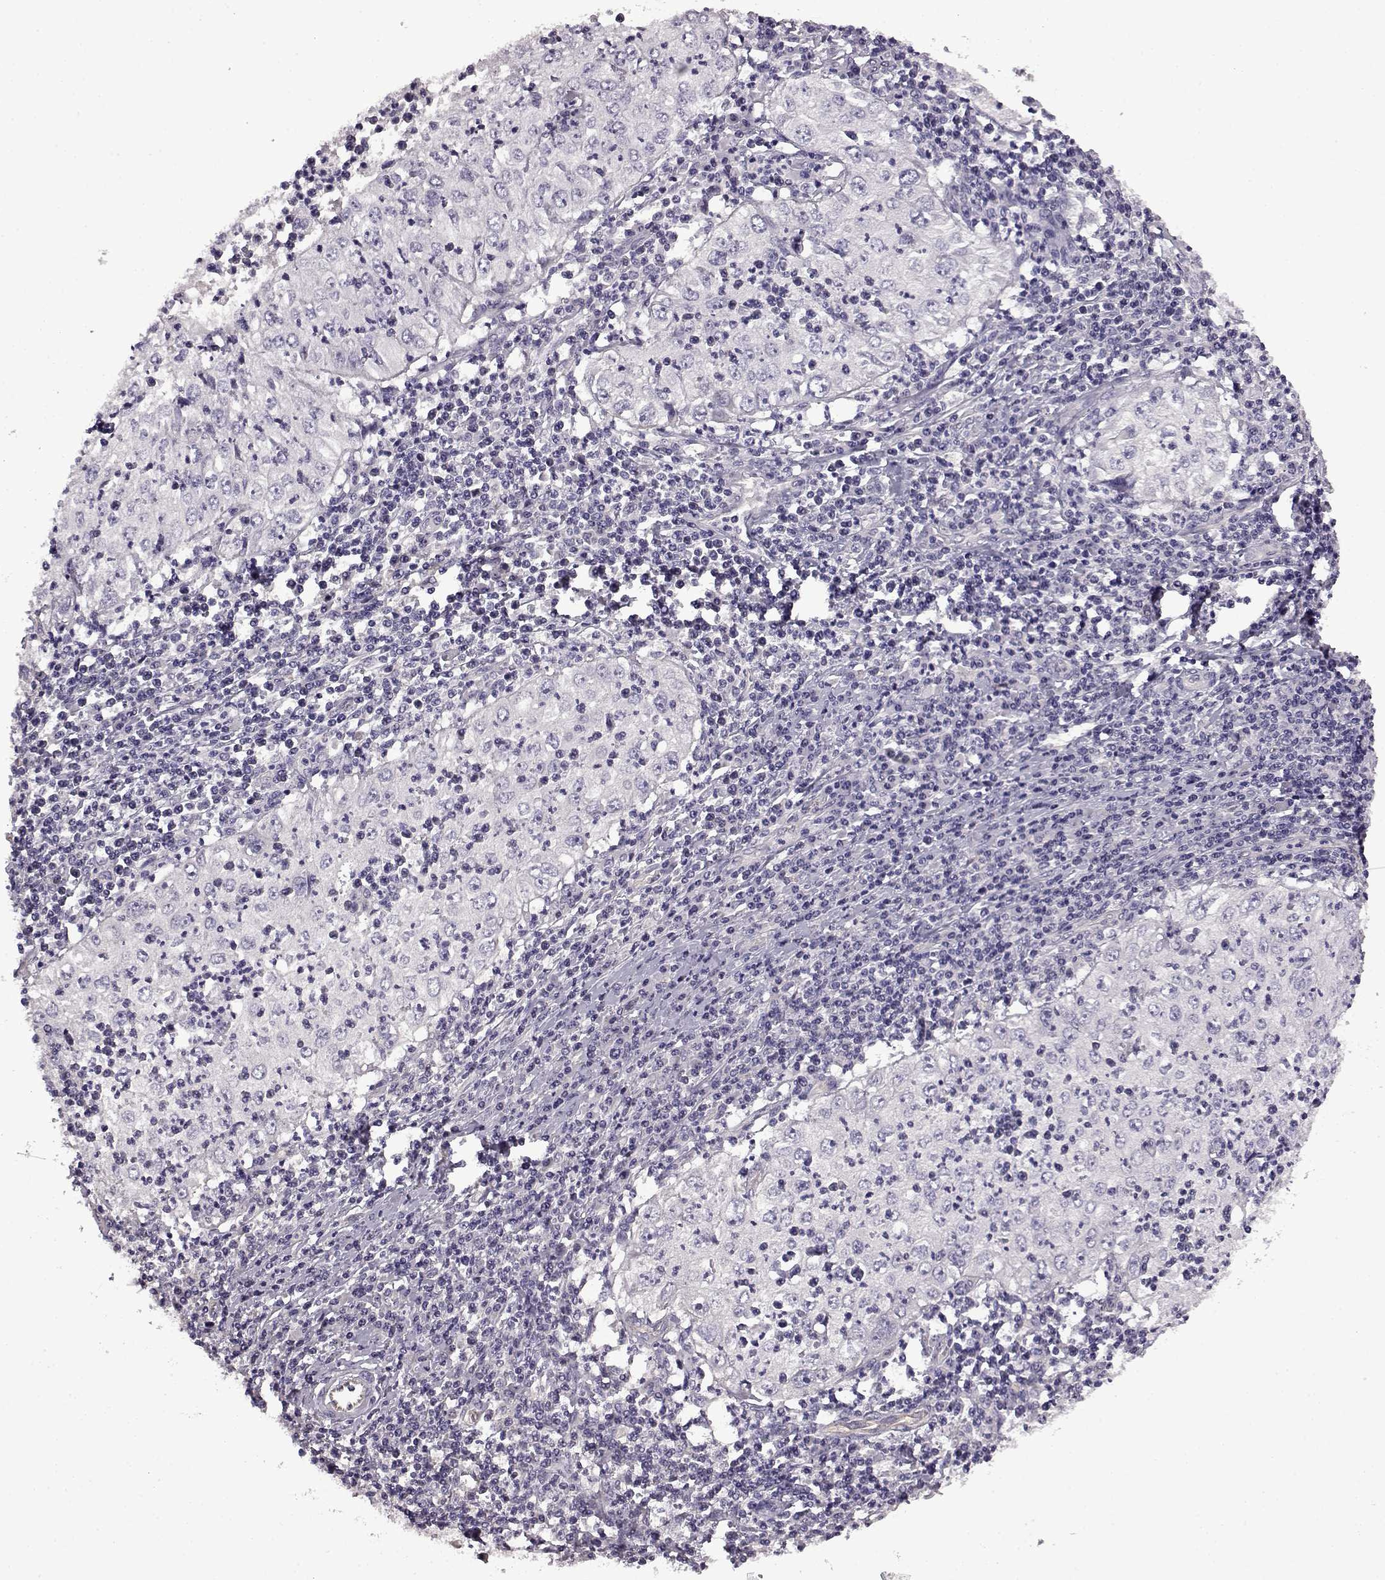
{"staining": {"intensity": "negative", "quantity": "none", "location": "none"}, "tissue": "cervical cancer", "cell_type": "Tumor cells", "image_type": "cancer", "snomed": [{"axis": "morphology", "description": "Squamous cell carcinoma, NOS"}, {"axis": "topography", "description": "Cervix"}], "caption": "Immunohistochemistry of human squamous cell carcinoma (cervical) demonstrates no staining in tumor cells.", "gene": "EDDM3B", "patient": {"sex": "female", "age": 24}}